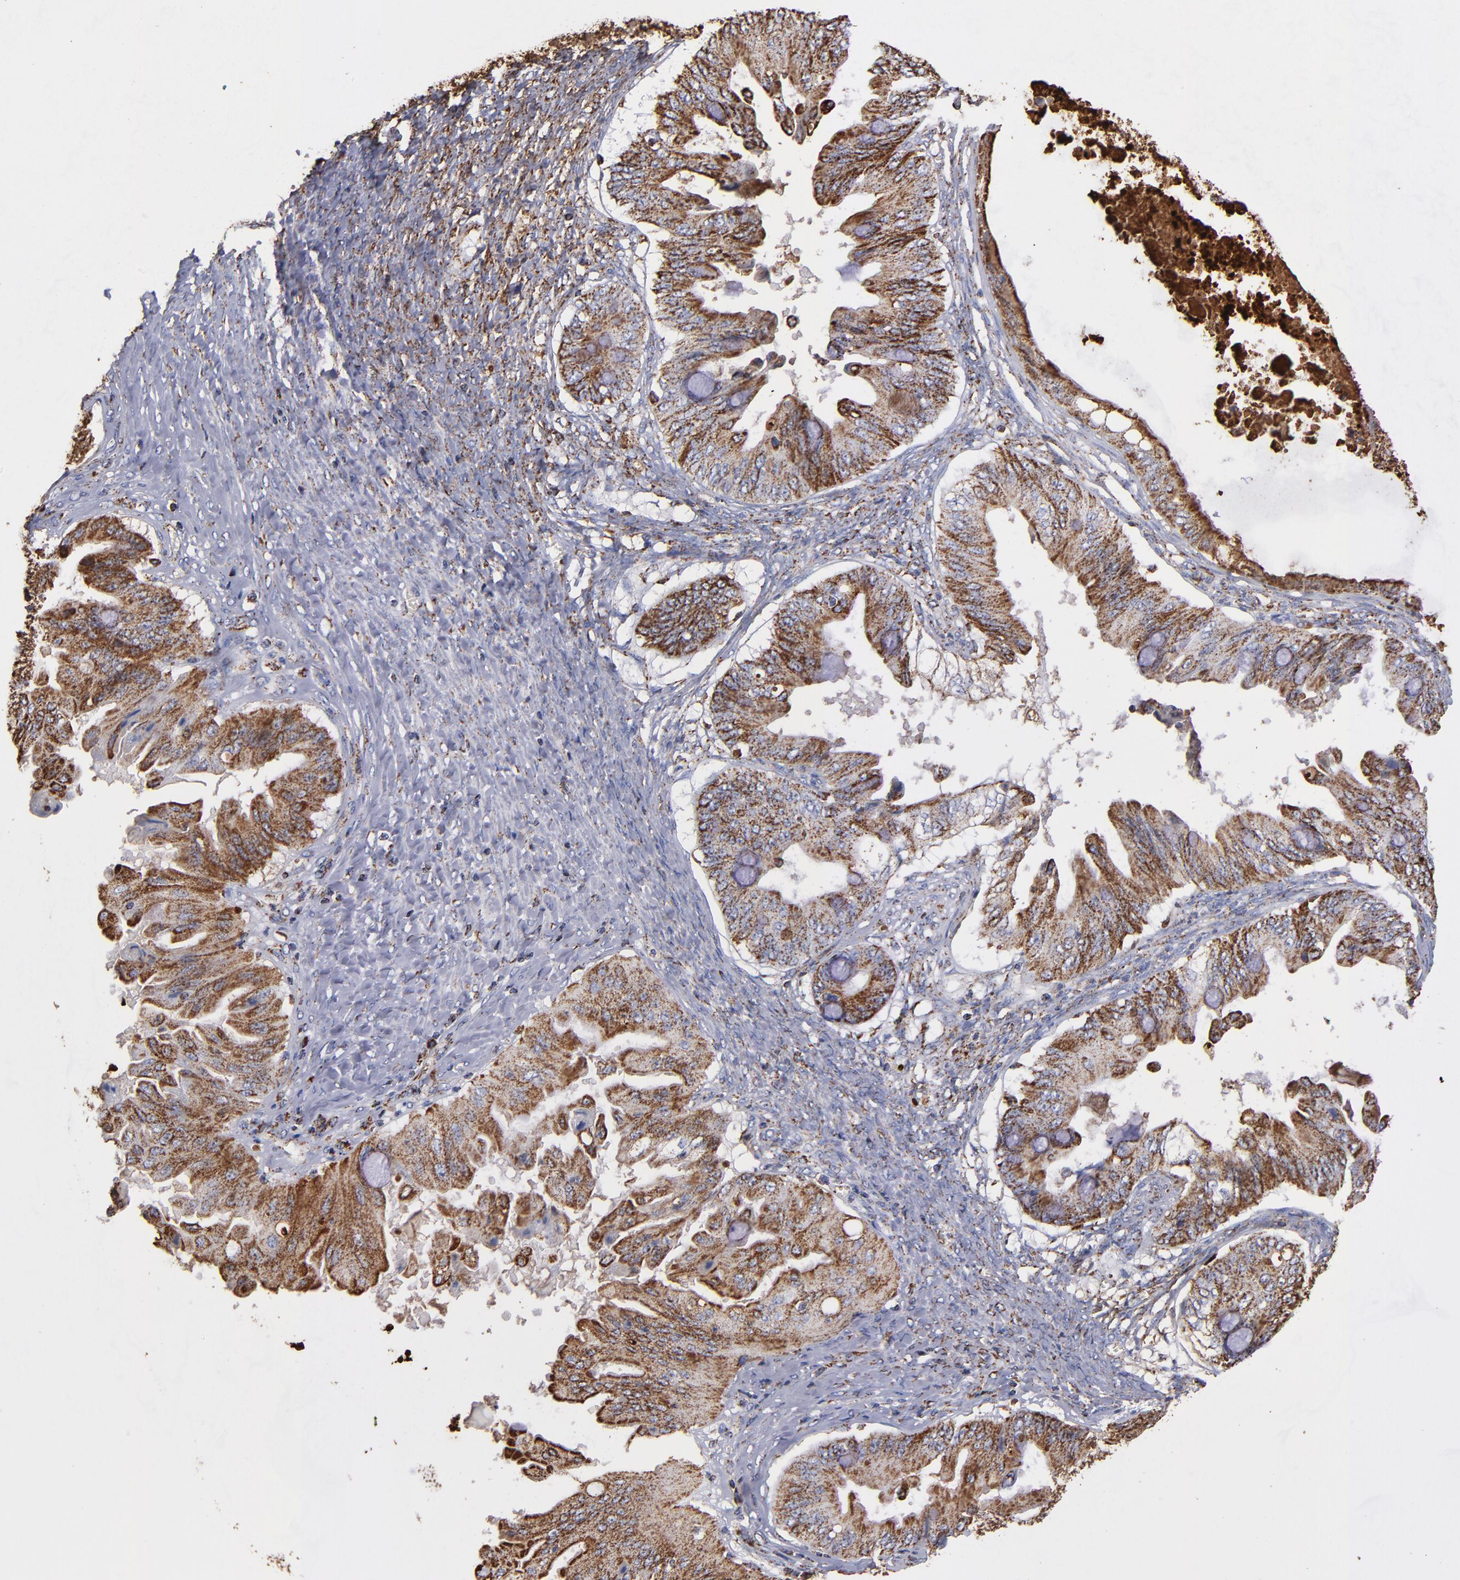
{"staining": {"intensity": "strong", "quantity": ">75%", "location": "cytoplasmic/membranous"}, "tissue": "ovarian cancer", "cell_type": "Tumor cells", "image_type": "cancer", "snomed": [{"axis": "morphology", "description": "Cystadenocarcinoma, mucinous, NOS"}, {"axis": "topography", "description": "Ovary"}], "caption": "Immunohistochemistry (IHC) staining of ovarian cancer, which shows high levels of strong cytoplasmic/membranous expression in about >75% of tumor cells indicating strong cytoplasmic/membranous protein positivity. The staining was performed using DAB (brown) for protein detection and nuclei were counterstained in hematoxylin (blue).", "gene": "SOD2", "patient": {"sex": "female", "age": 37}}